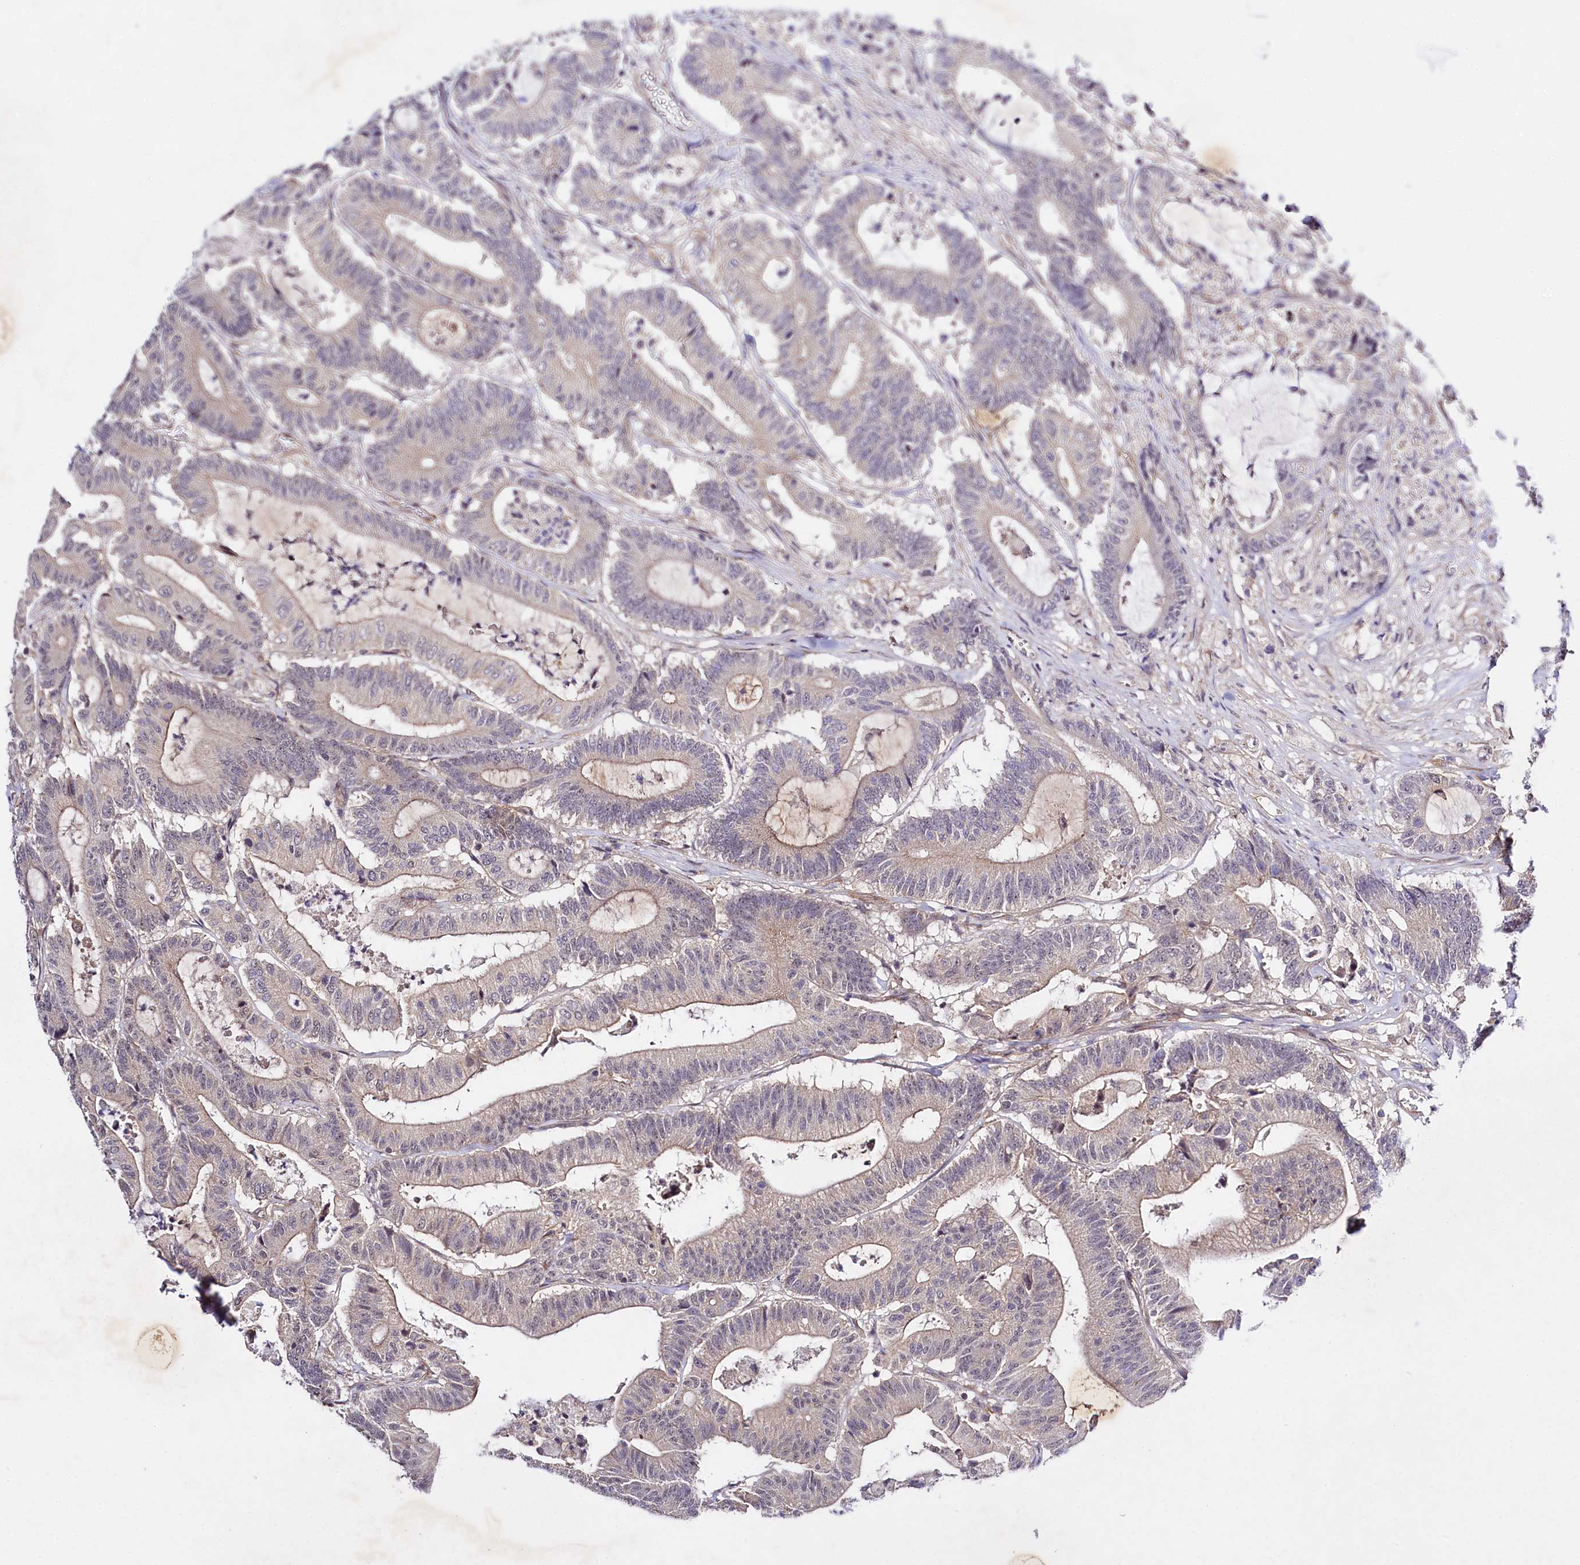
{"staining": {"intensity": "weak", "quantity": "<25%", "location": "cytoplasmic/membranous"}, "tissue": "colorectal cancer", "cell_type": "Tumor cells", "image_type": "cancer", "snomed": [{"axis": "morphology", "description": "Adenocarcinoma, NOS"}, {"axis": "topography", "description": "Colon"}], "caption": "Tumor cells show no significant staining in adenocarcinoma (colorectal).", "gene": "PHLDB1", "patient": {"sex": "female", "age": 84}}